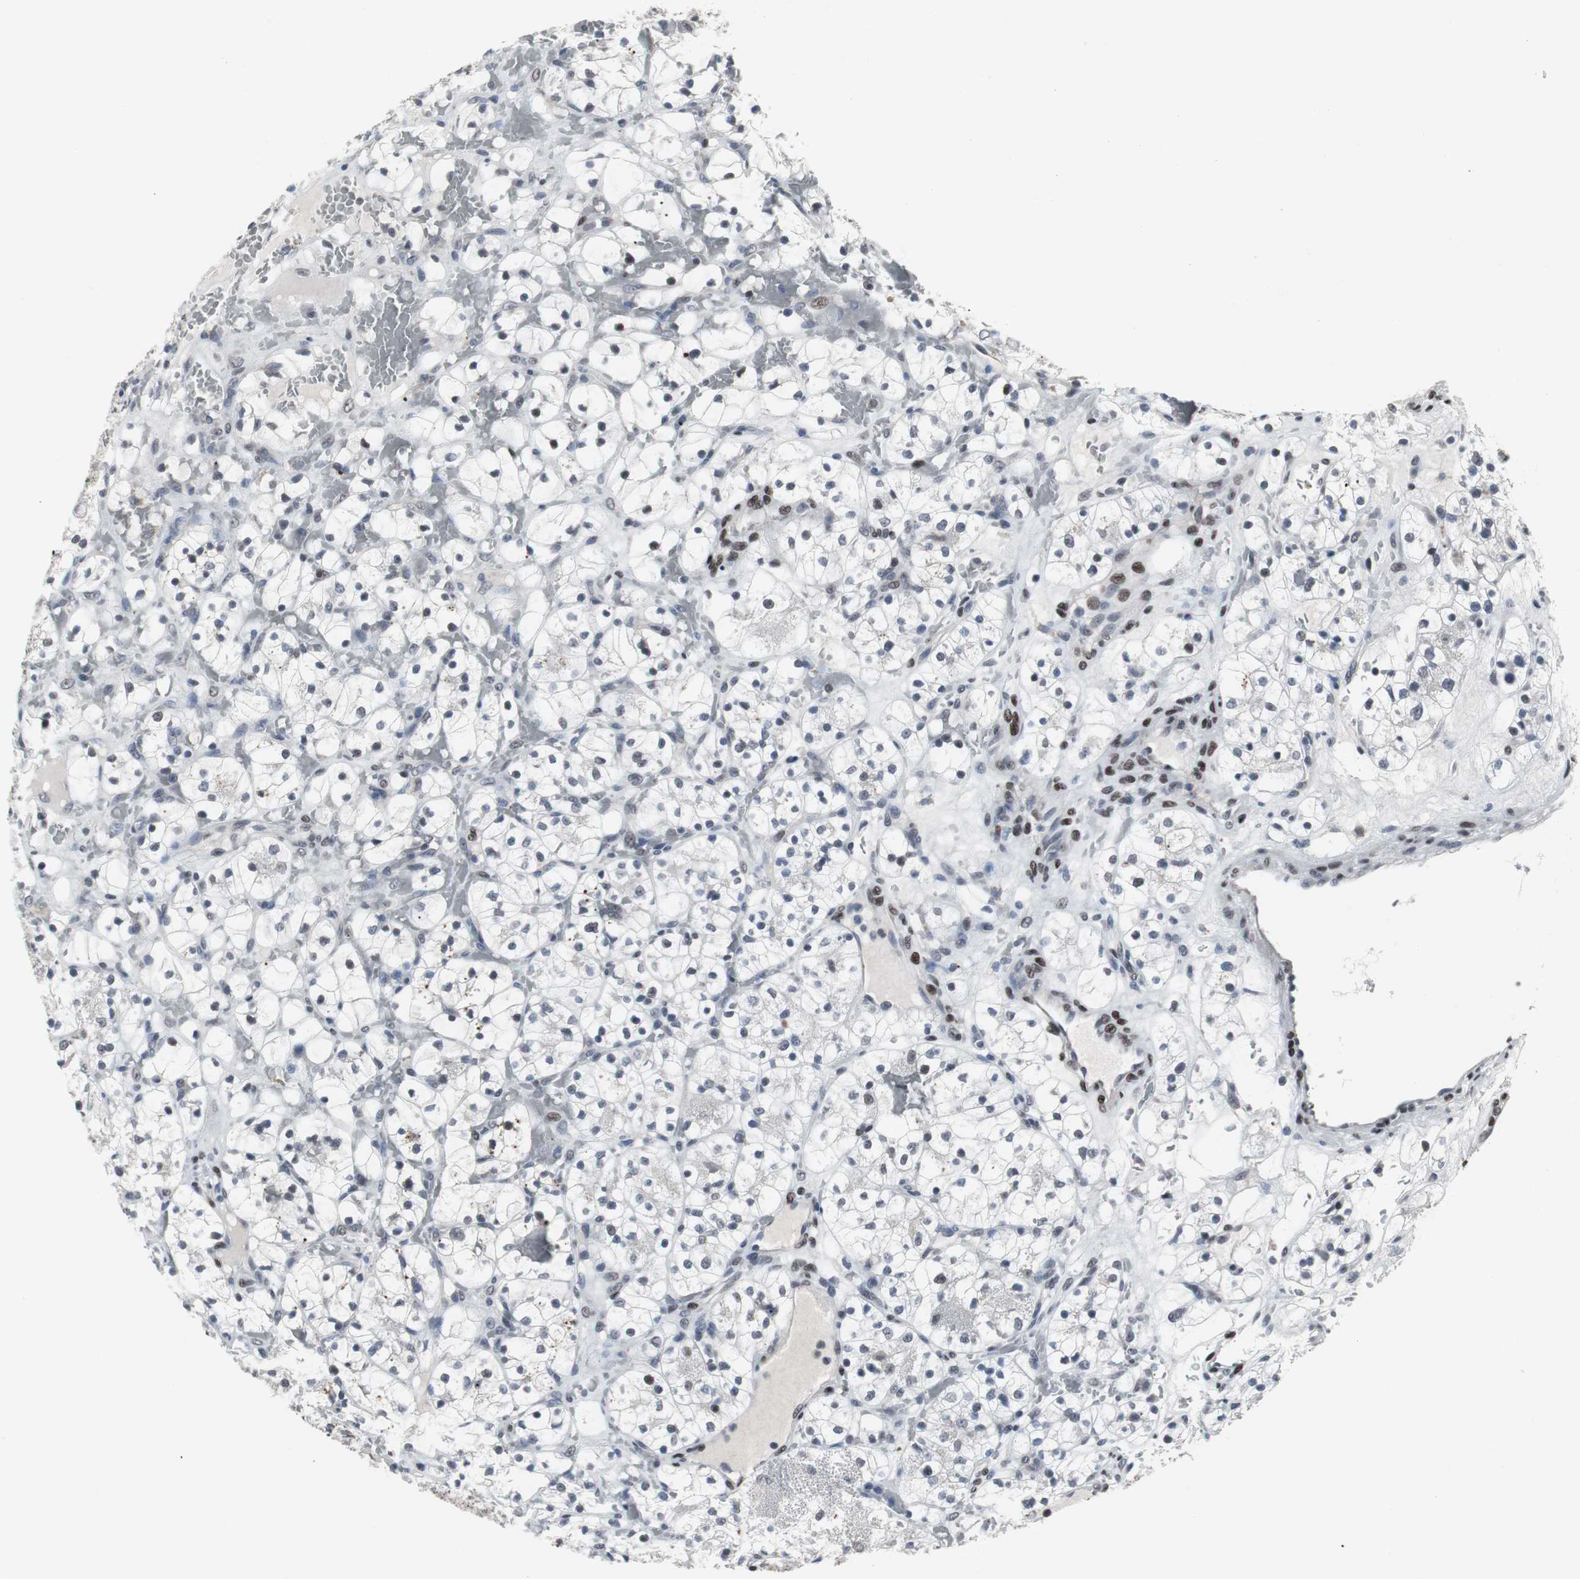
{"staining": {"intensity": "moderate", "quantity": "25%-75%", "location": "nuclear"}, "tissue": "renal cancer", "cell_type": "Tumor cells", "image_type": "cancer", "snomed": [{"axis": "morphology", "description": "Adenocarcinoma, NOS"}, {"axis": "topography", "description": "Kidney"}], "caption": "IHC (DAB) staining of adenocarcinoma (renal) shows moderate nuclear protein positivity in approximately 25%-75% of tumor cells.", "gene": "FOXP4", "patient": {"sex": "female", "age": 60}}